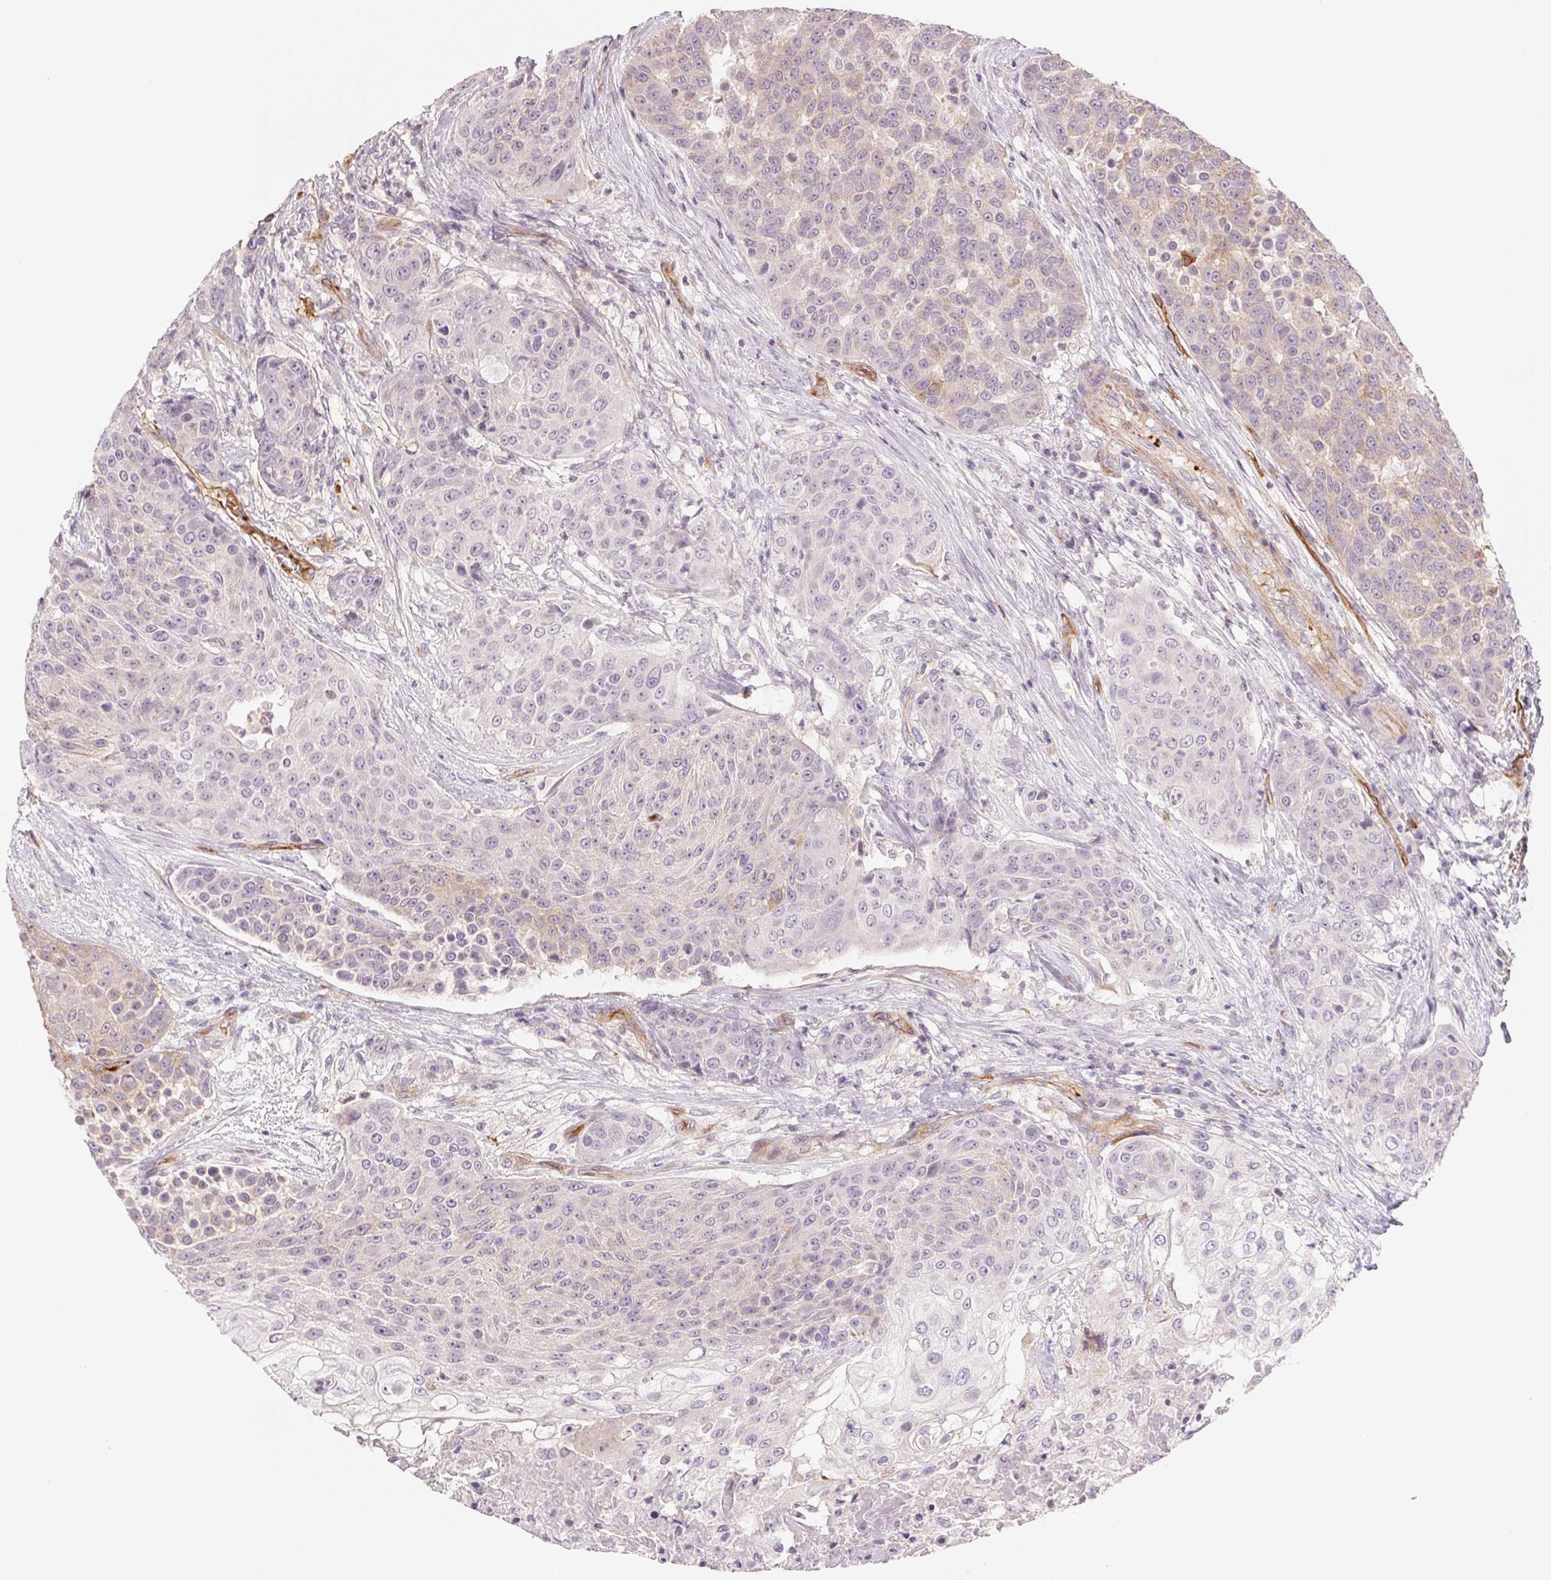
{"staining": {"intensity": "weak", "quantity": "<25%", "location": "cytoplasmic/membranous"}, "tissue": "urothelial cancer", "cell_type": "Tumor cells", "image_type": "cancer", "snomed": [{"axis": "morphology", "description": "Urothelial carcinoma, High grade"}, {"axis": "topography", "description": "Urinary bladder"}], "caption": "Tumor cells show no significant protein positivity in urothelial cancer.", "gene": "ANKRD13B", "patient": {"sex": "female", "age": 63}}